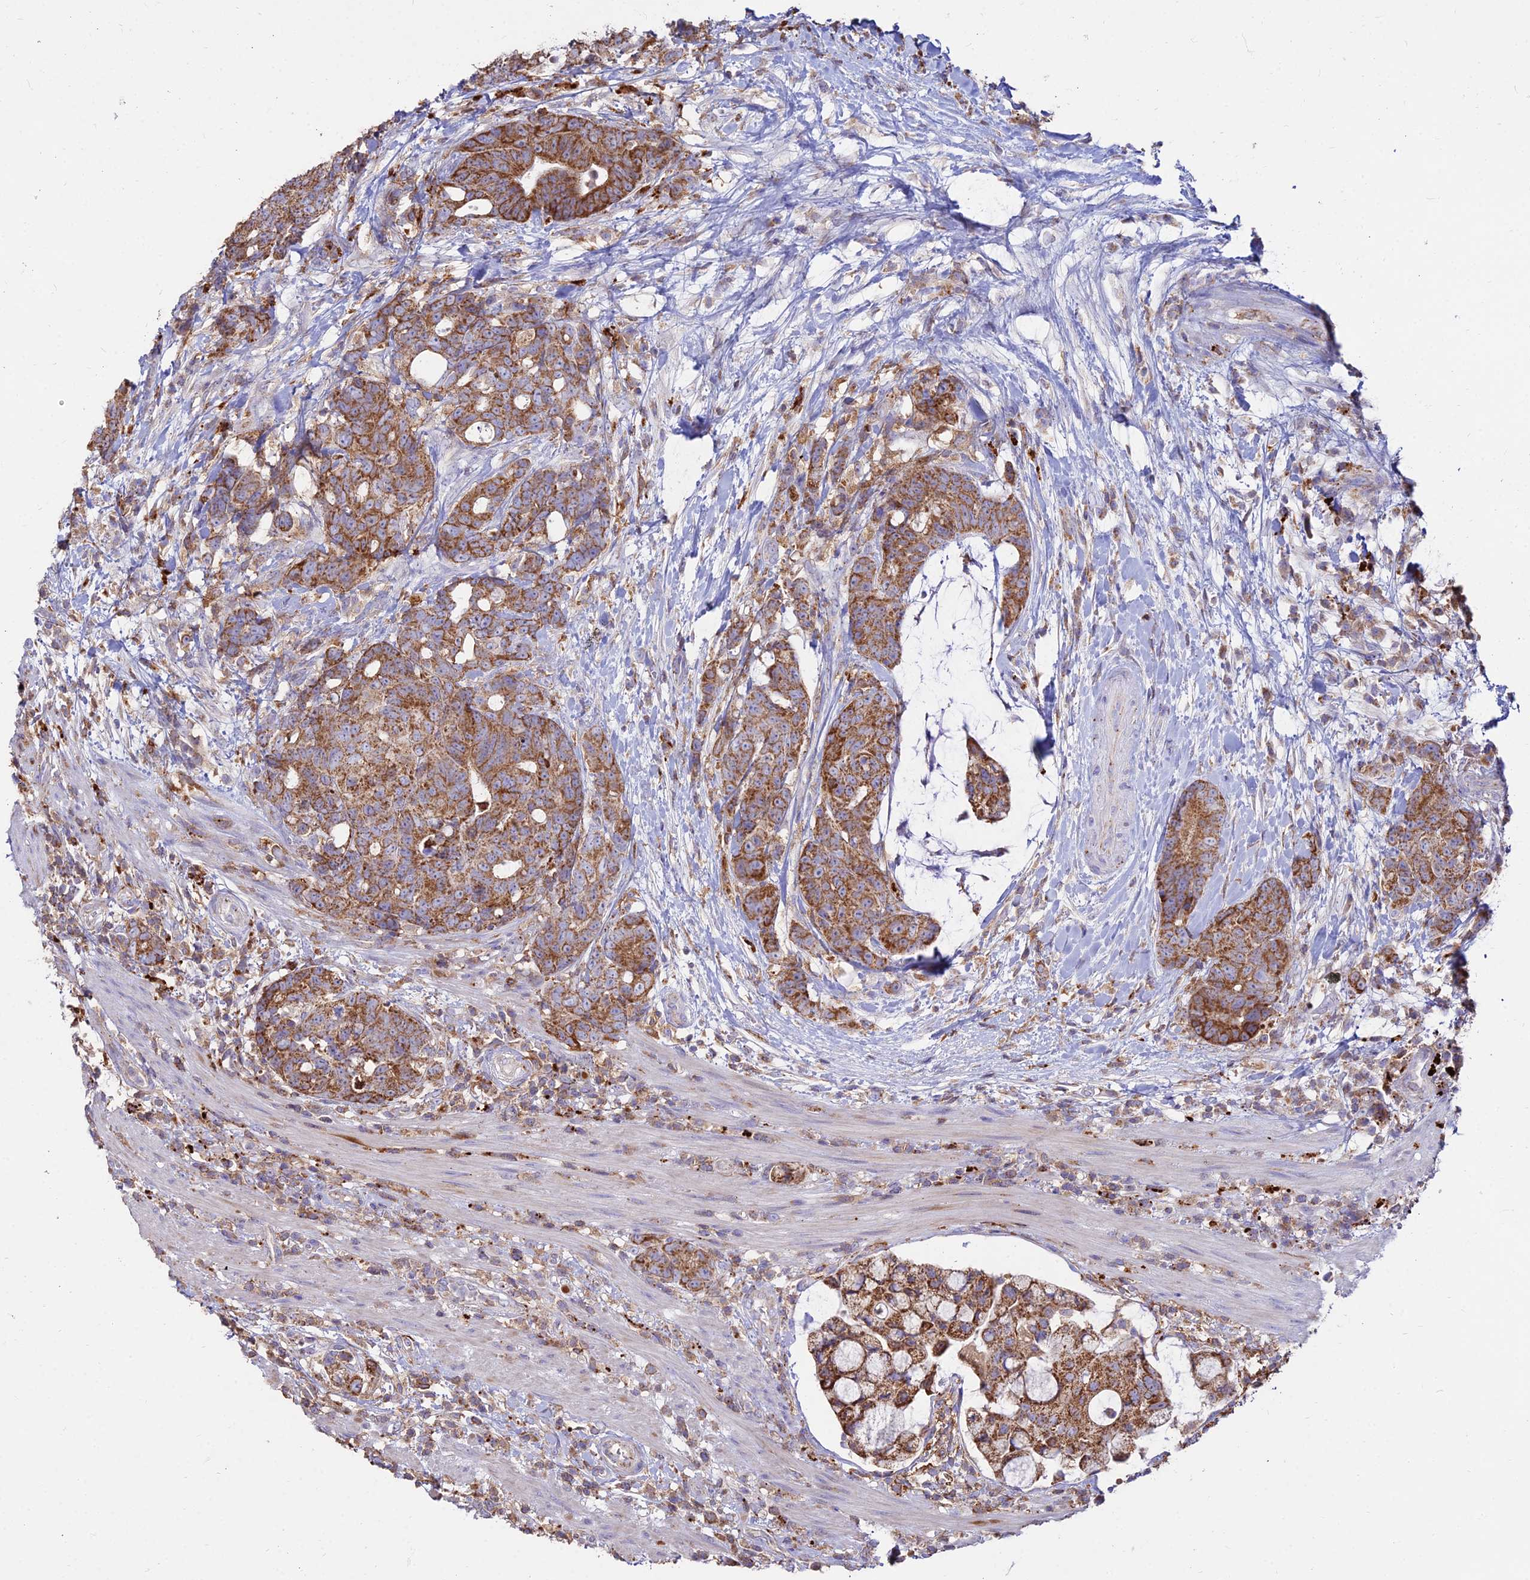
{"staining": {"intensity": "moderate", "quantity": ">75%", "location": "cytoplasmic/membranous"}, "tissue": "colorectal cancer", "cell_type": "Tumor cells", "image_type": "cancer", "snomed": [{"axis": "morphology", "description": "Adenocarcinoma, NOS"}, {"axis": "topography", "description": "Colon"}], "caption": "IHC micrograph of colorectal adenocarcinoma stained for a protein (brown), which displays medium levels of moderate cytoplasmic/membranous expression in about >75% of tumor cells.", "gene": "PNLIPRP3", "patient": {"sex": "female", "age": 82}}